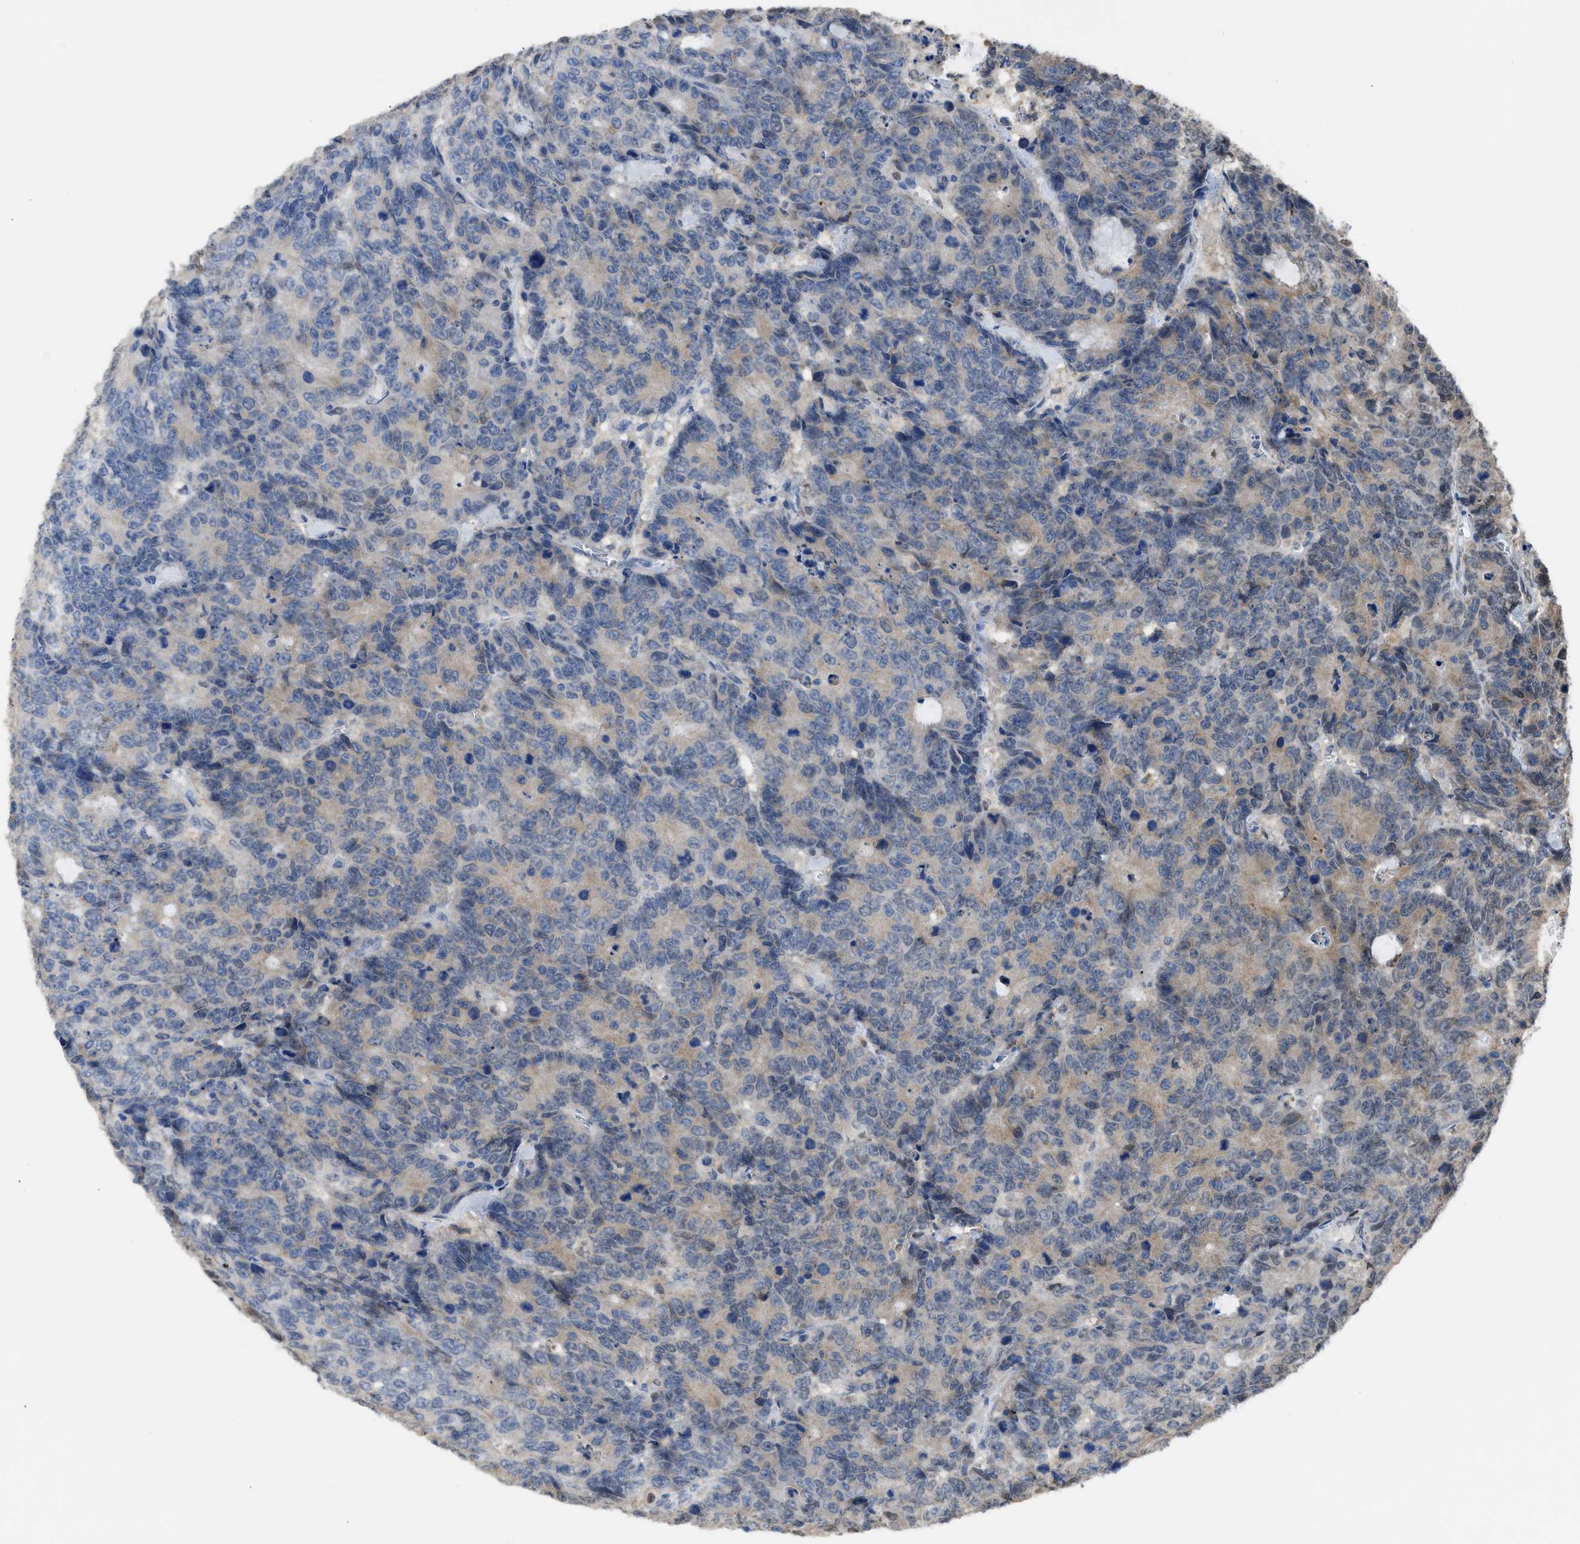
{"staining": {"intensity": "weak", "quantity": "<25%", "location": "cytoplasmic/membranous"}, "tissue": "colorectal cancer", "cell_type": "Tumor cells", "image_type": "cancer", "snomed": [{"axis": "morphology", "description": "Adenocarcinoma, NOS"}, {"axis": "topography", "description": "Colon"}], "caption": "Tumor cells show no significant protein positivity in colorectal cancer (adenocarcinoma).", "gene": "ALX1", "patient": {"sex": "male", "age": 87}}